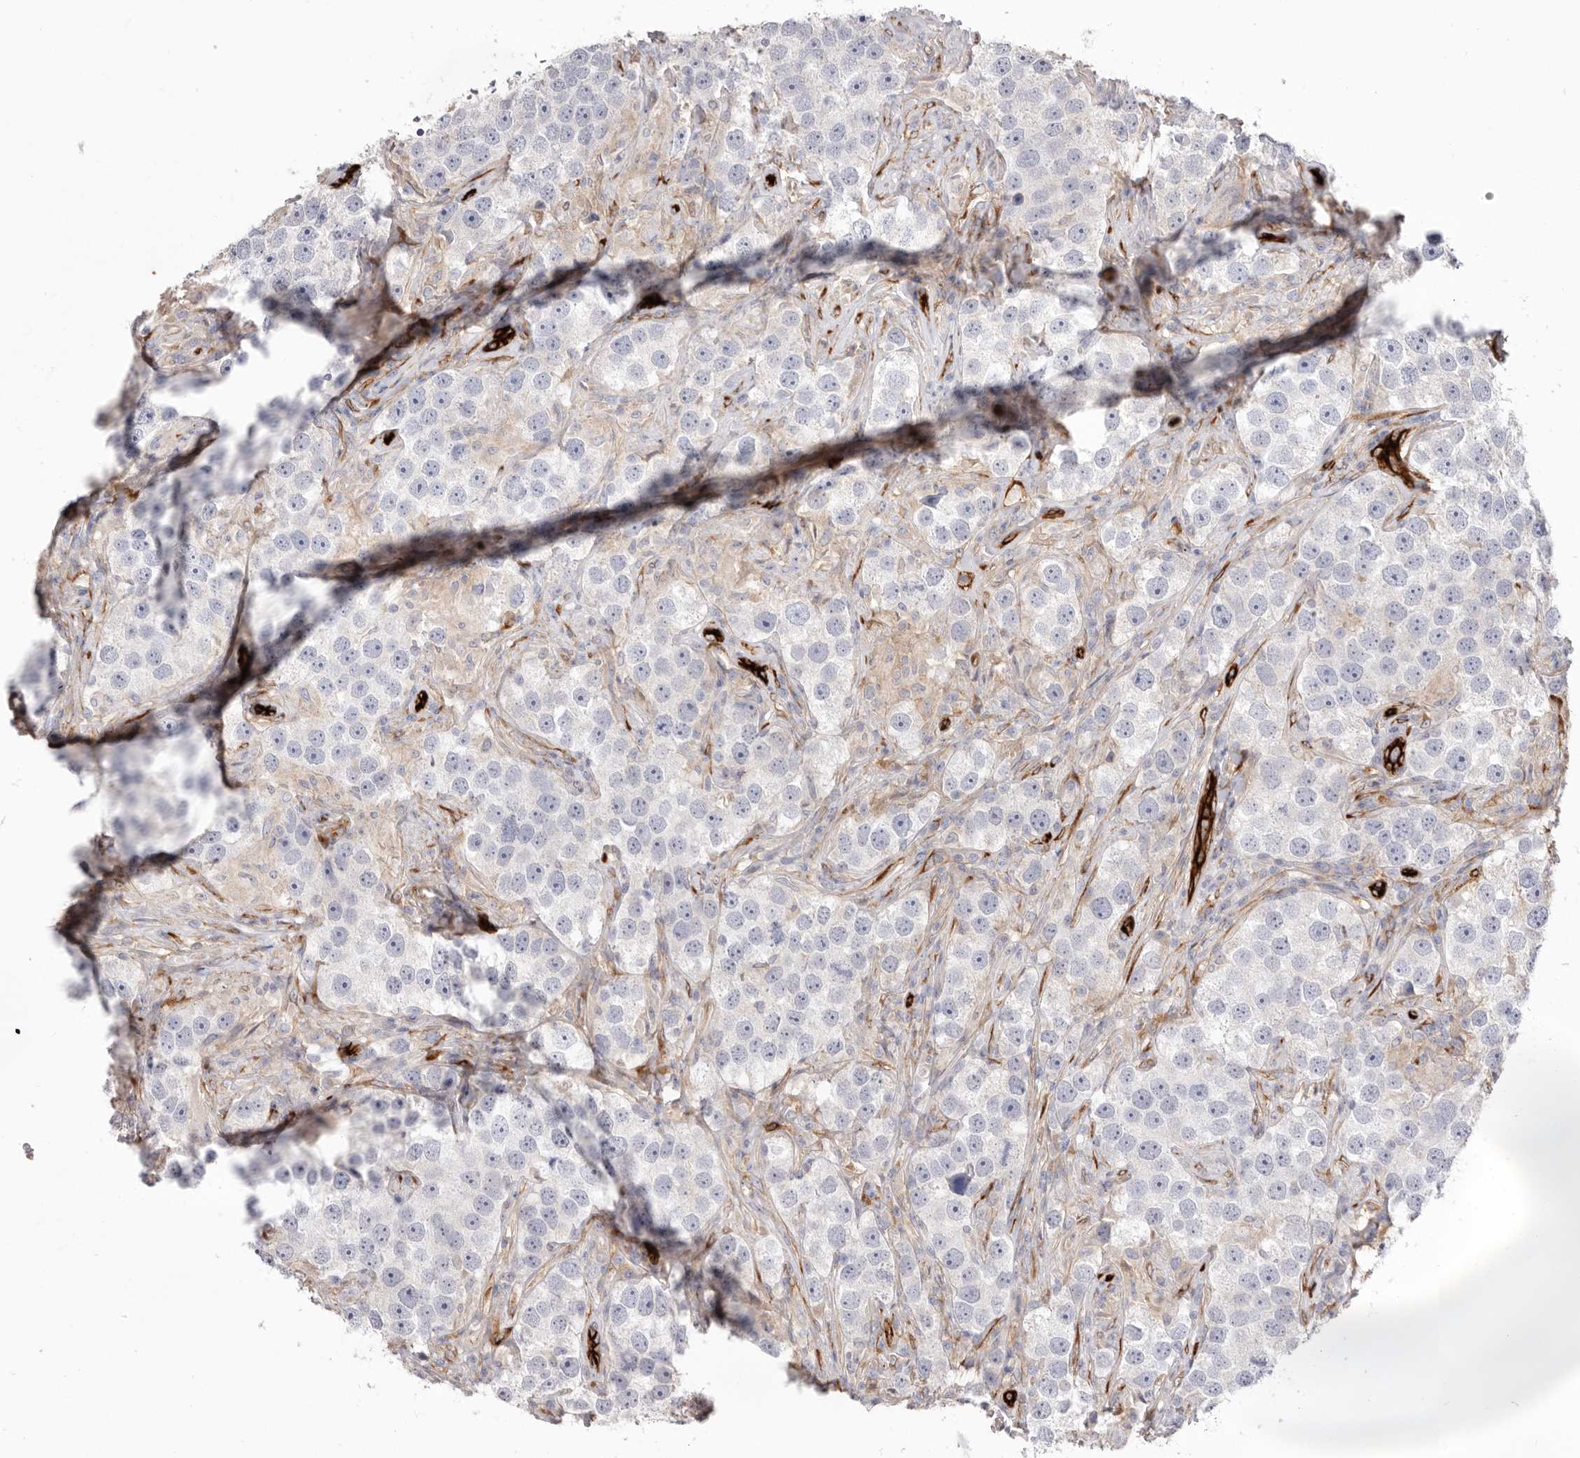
{"staining": {"intensity": "negative", "quantity": "none", "location": "none"}, "tissue": "testis cancer", "cell_type": "Tumor cells", "image_type": "cancer", "snomed": [{"axis": "morphology", "description": "Seminoma, NOS"}, {"axis": "topography", "description": "Testis"}], "caption": "This is an immunohistochemistry (IHC) image of testis cancer (seminoma). There is no positivity in tumor cells.", "gene": "LRRC66", "patient": {"sex": "male", "age": 49}}